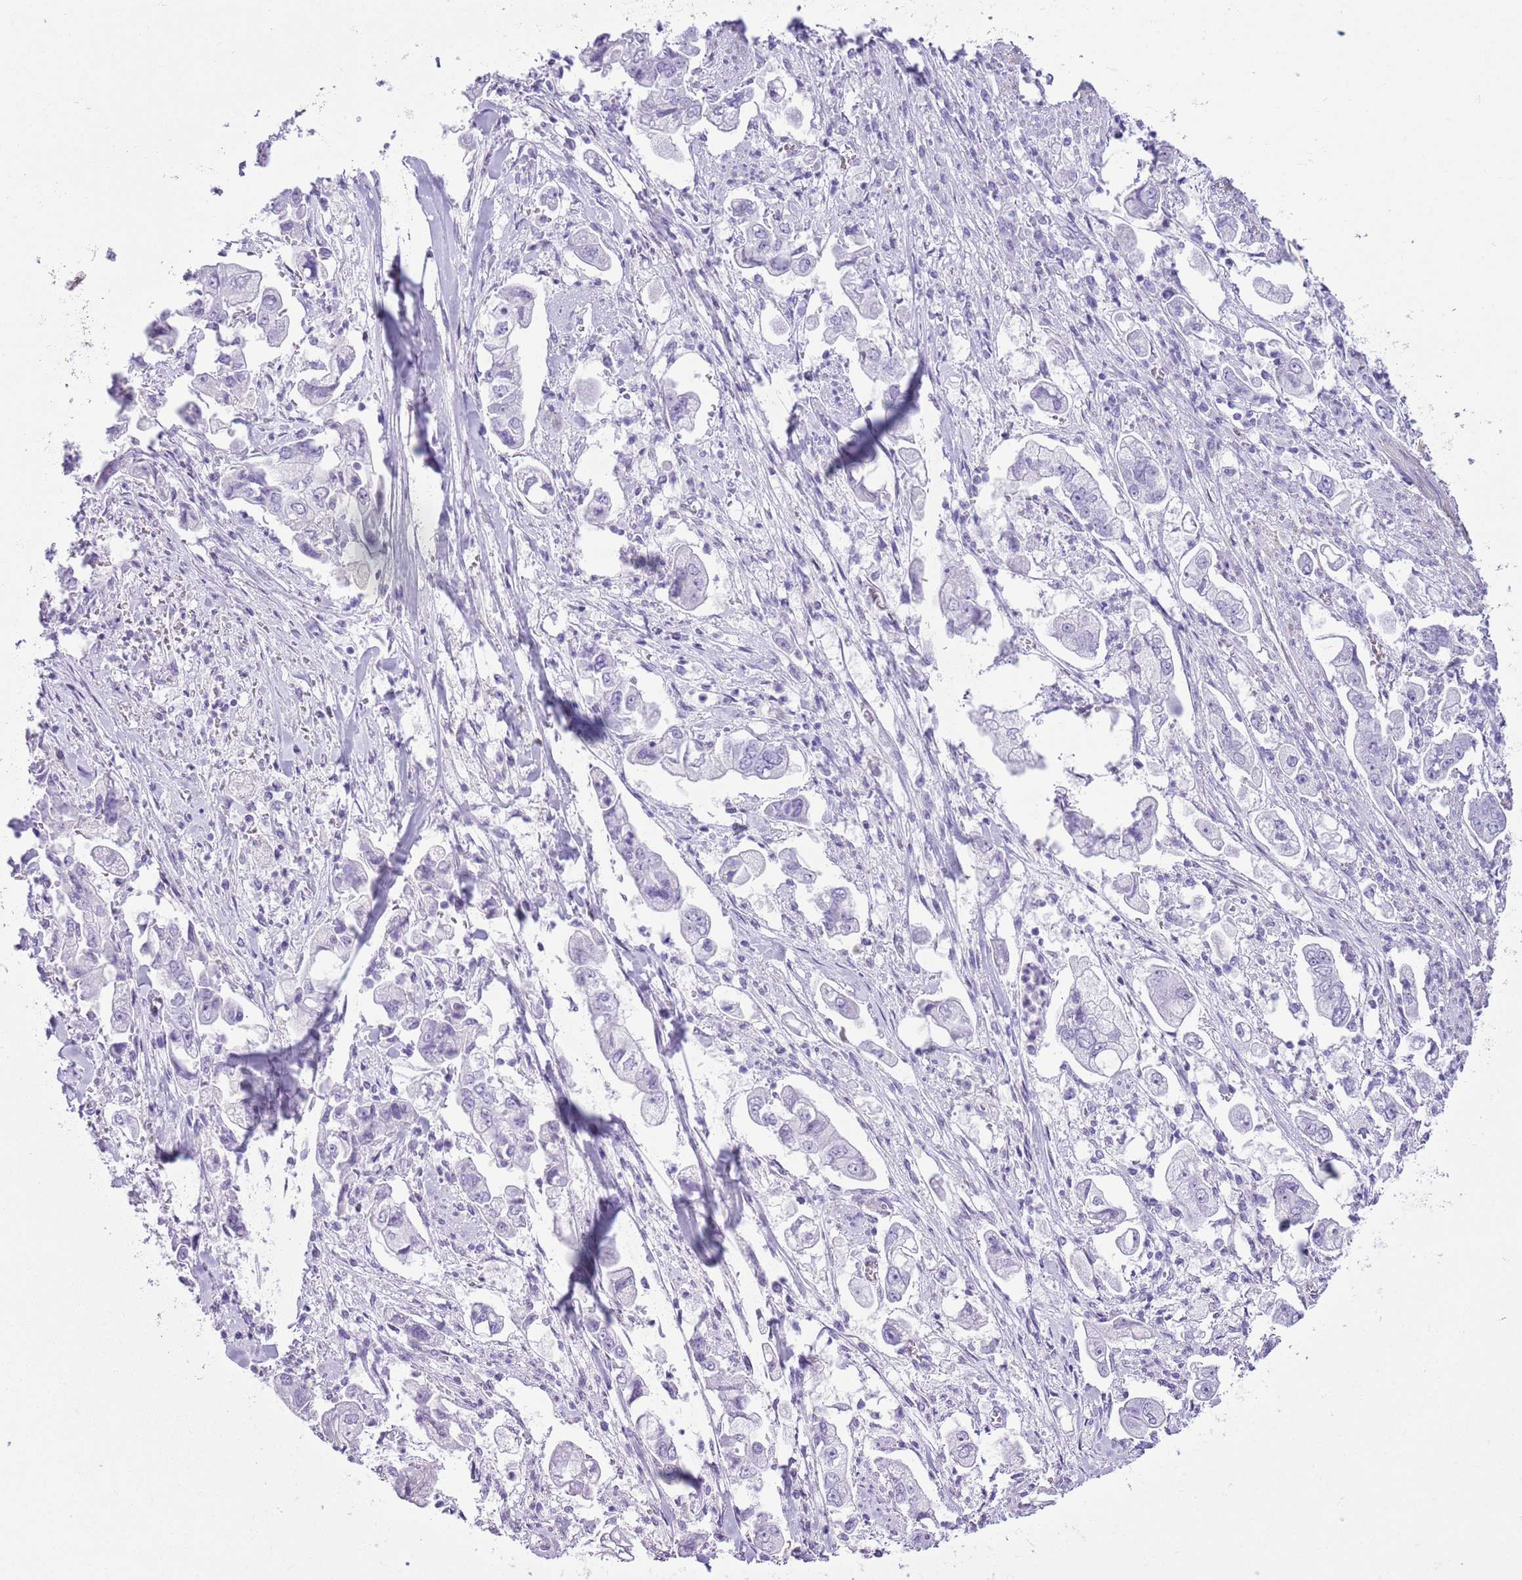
{"staining": {"intensity": "negative", "quantity": "none", "location": "none"}, "tissue": "stomach cancer", "cell_type": "Tumor cells", "image_type": "cancer", "snomed": [{"axis": "morphology", "description": "Adenocarcinoma, NOS"}, {"axis": "topography", "description": "Stomach"}], "caption": "Immunohistochemistry (IHC) of adenocarcinoma (stomach) demonstrates no expression in tumor cells.", "gene": "SLC7A14", "patient": {"sex": "male", "age": 62}}